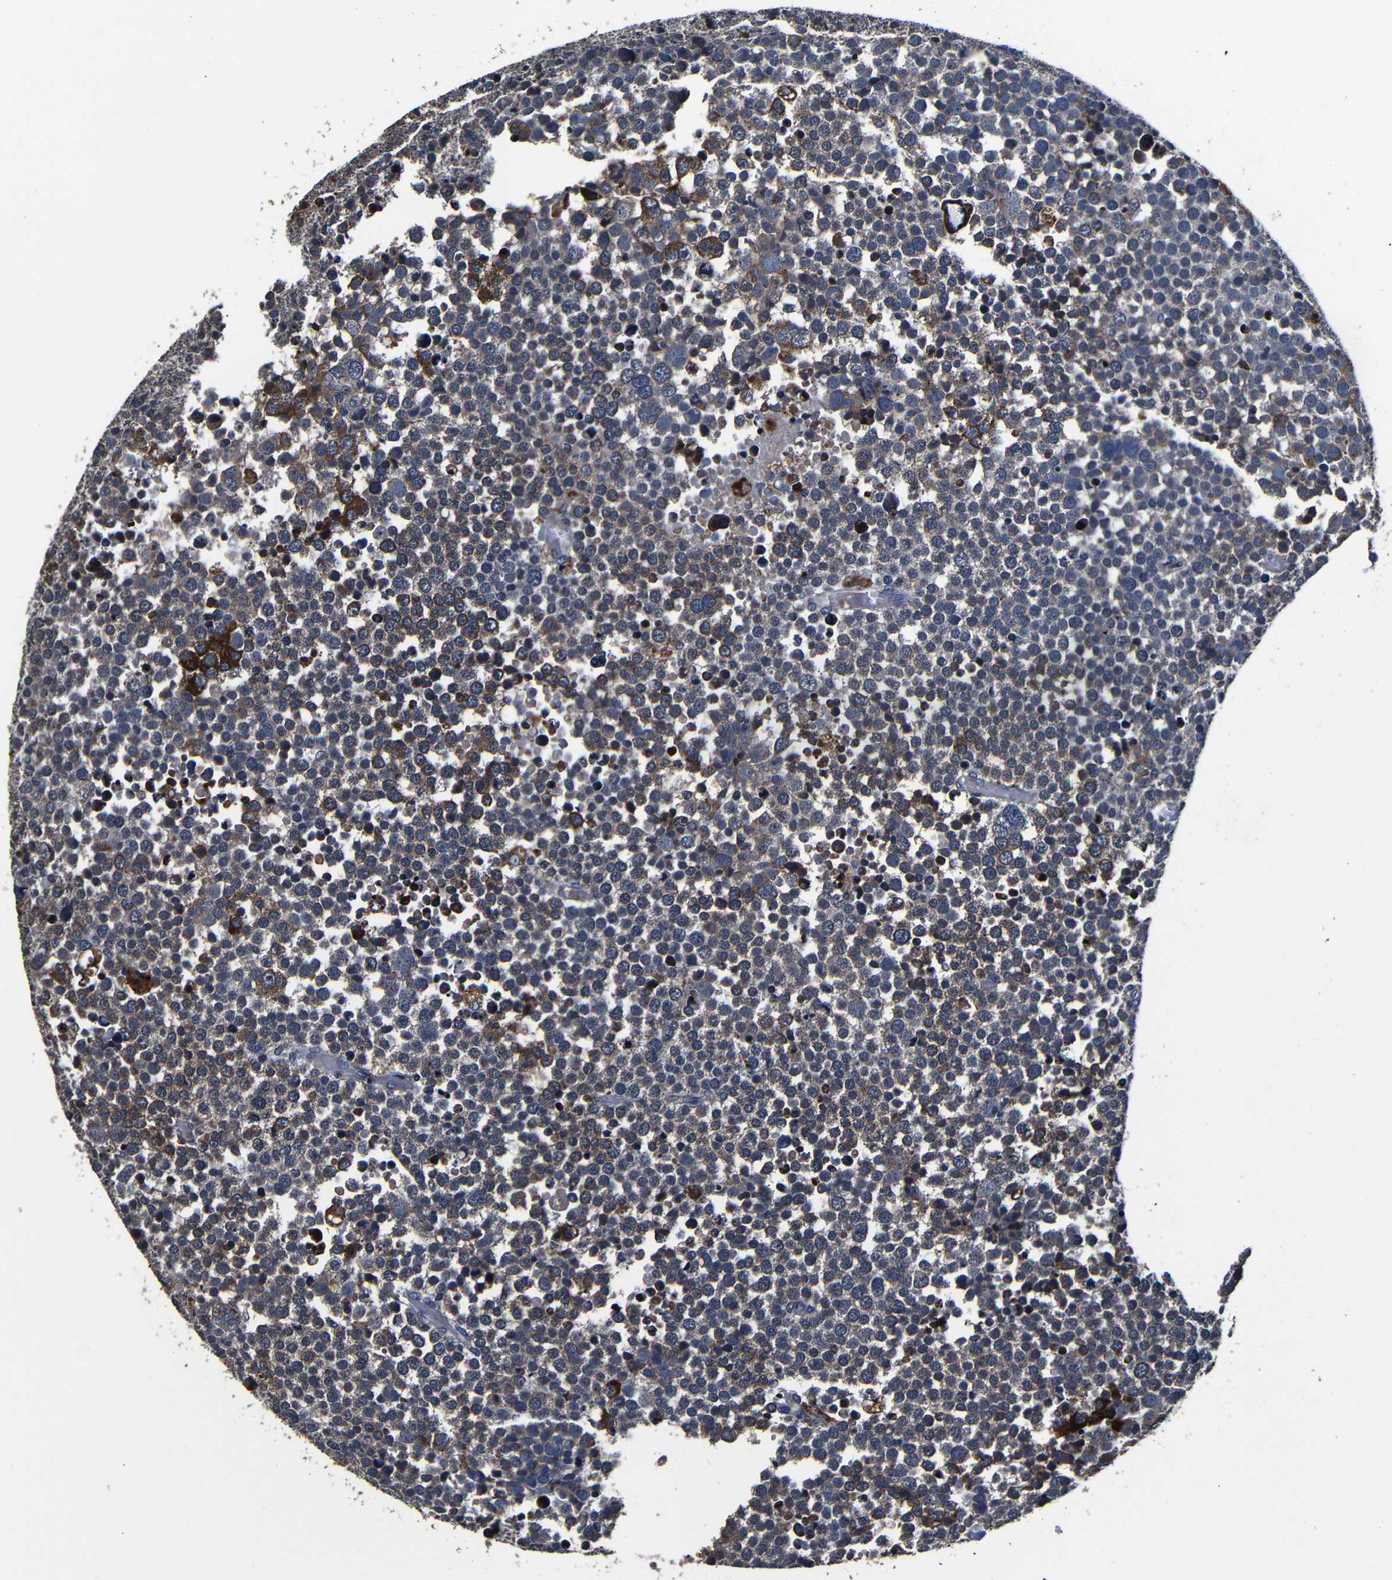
{"staining": {"intensity": "moderate", "quantity": "25%-75%", "location": "cytoplasmic/membranous"}, "tissue": "testis cancer", "cell_type": "Tumor cells", "image_type": "cancer", "snomed": [{"axis": "morphology", "description": "Seminoma, NOS"}, {"axis": "topography", "description": "Testis"}], "caption": "Tumor cells show moderate cytoplasmic/membranous staining in about 25%-75% of cells in testis cancer (seminoma).", "gene": "SCN9A", "patient": {"sex": "male", "age": 71}}